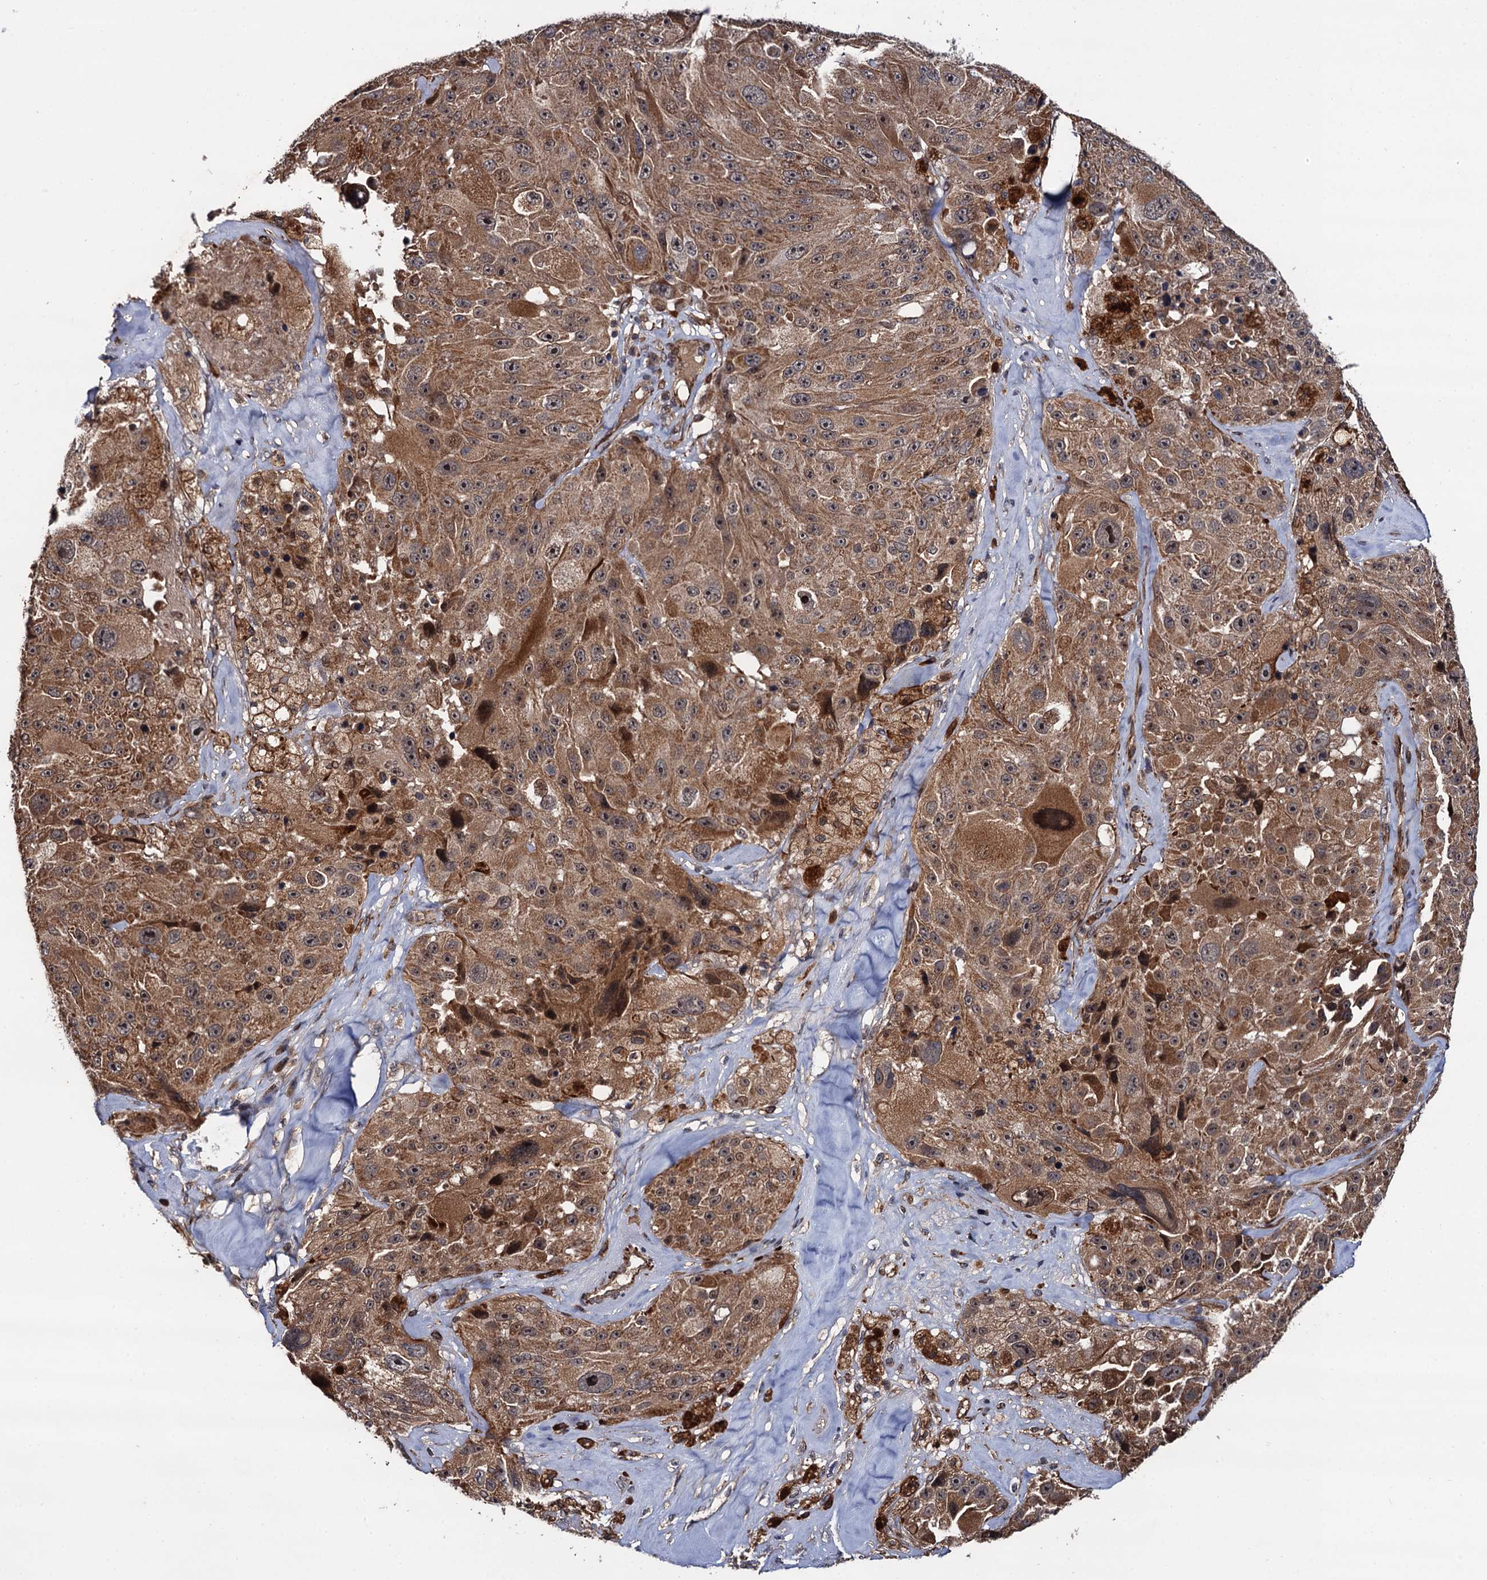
{"staining": {"intensity": "moderate", "quantity": ">75%", "location": "cytoplasmic/membranous"}, "tissue": "melanoma", "cell_type": "Tumor cells", "image_type": "cancer", "snomed": [{"axis": "morphology", "description": "Malignant melanoma, Metastatic site"}, {"axis": "topography", "description": "Lymph node"}], "caption": "Immunohistochemistry (IHC) (DAB) staining of human melanoma exhibits moderate cytoplasmic/membranous protein expression in approximately >75% of tumor cells.", "gene": "FSIP1", "patient": {"sex": "male", "age": 62}}